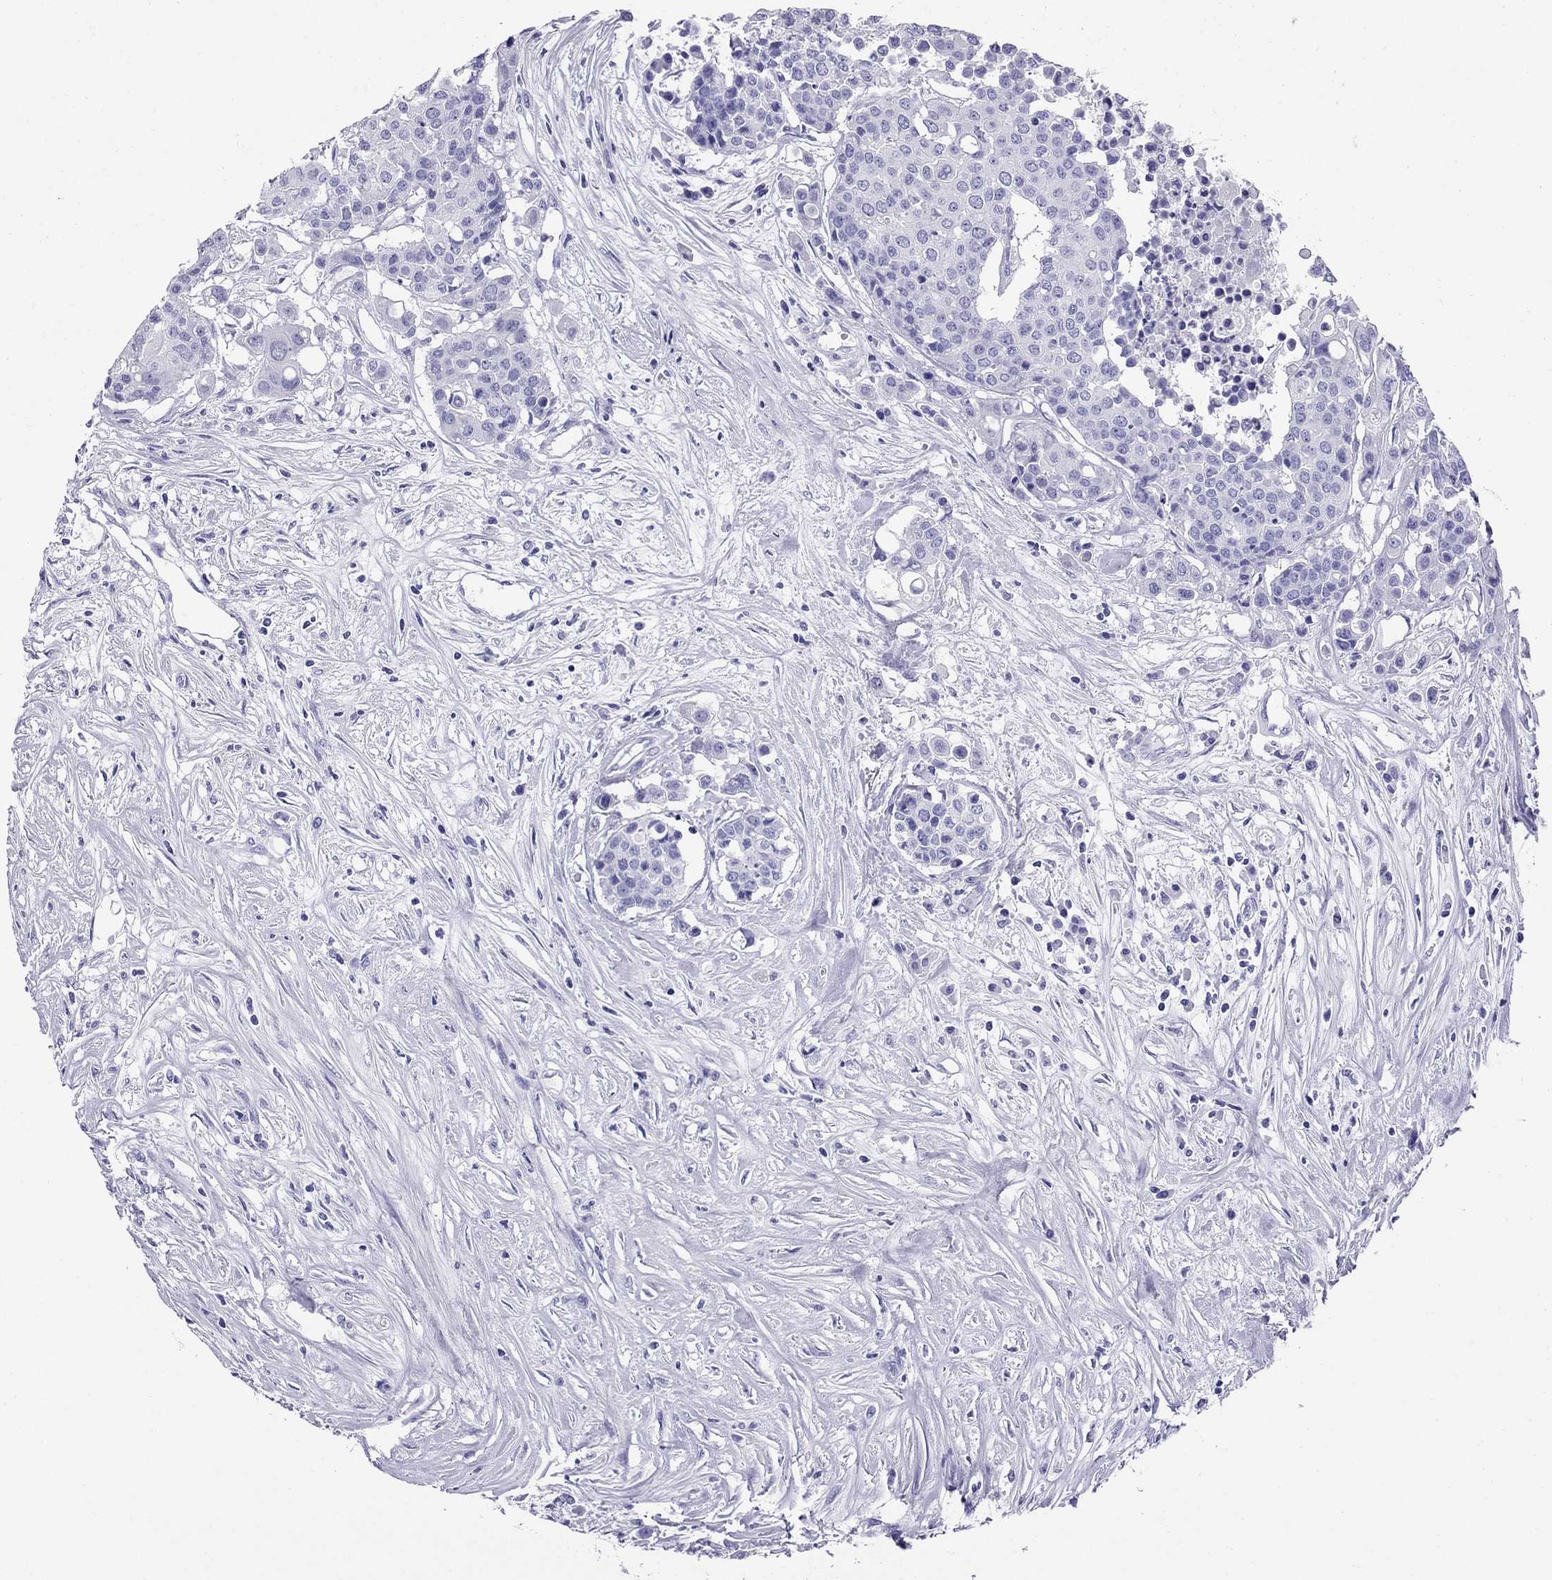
{"staining": {"intensity": "negative", "quantity": "none", "location": "none"}, "tissue": "carcinoid", "cell_type": "Tumor cells", "image_type": "cancer", "snomed": [{"axis": "morphology", "description": "Carcinoid, malignant, NOS"}, {"axis": "topography", "description": "Colon"}], "caption": "Malignant carcinoid was stained to show a protein in brown. There is no significant positivity in tumor cells.", "gene": "AVPR1B", "patient": {"sex": "male", "age": 81}}